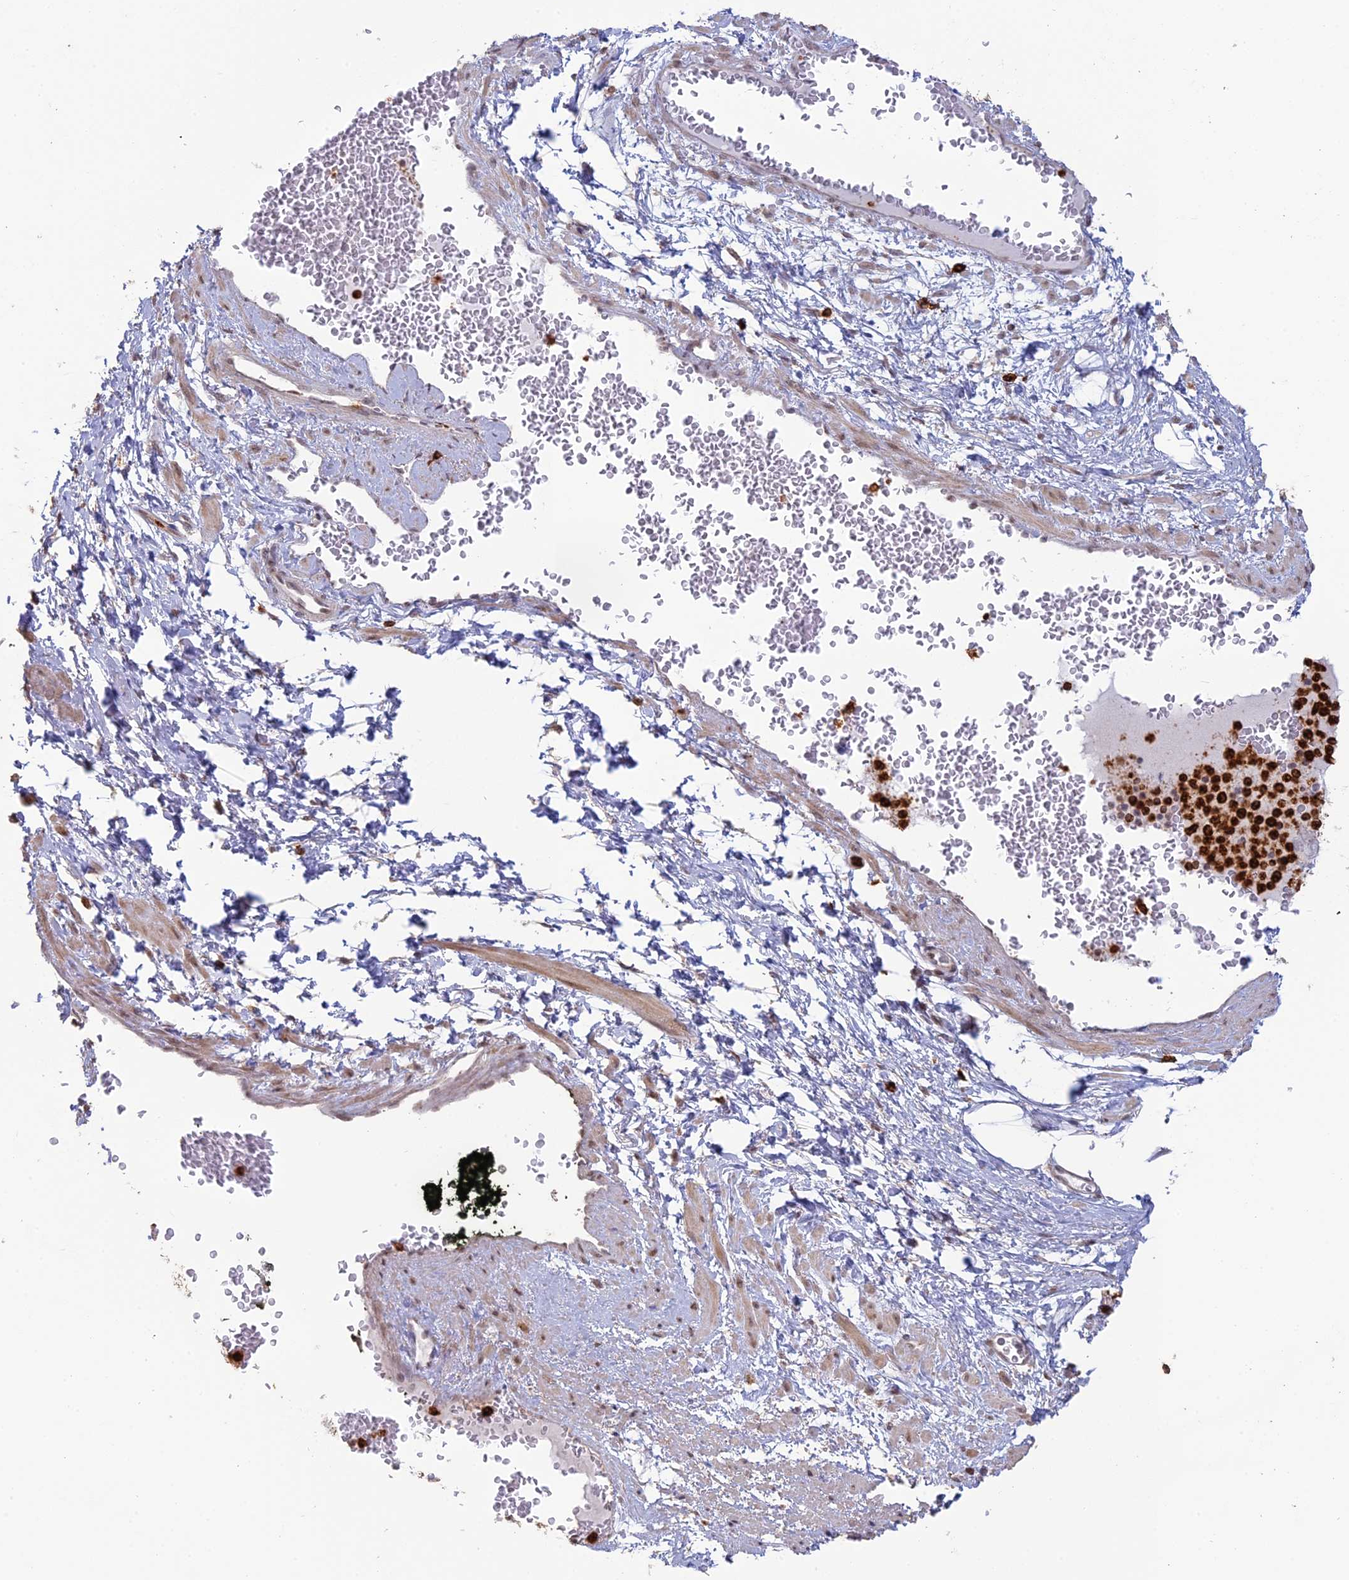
{"staining": {"intensity": "negative", "quantity": "none", "location": "none"}, "tissue": "soft tissue", "cell_type": "Fibroblasts", "image_type": "normal", "snomed": [{"axis": "morphology", "description": "Normal tissue, NOS"}, {"axis": "morphology", "description": "Adenocarcinoma, Low grade"}, {"axis": "topography", "description": "Prostate"}, {"axis": "topography", "description": "Peripheral nerve tissue"}], "caption": "Immunohistochemistry of unremarkable human soft tissue reveals no expression in fibroblasts. Nuclei are stained in blue.", "gene": "APOBR", "patient": {"sex": "male", "age": 63}}